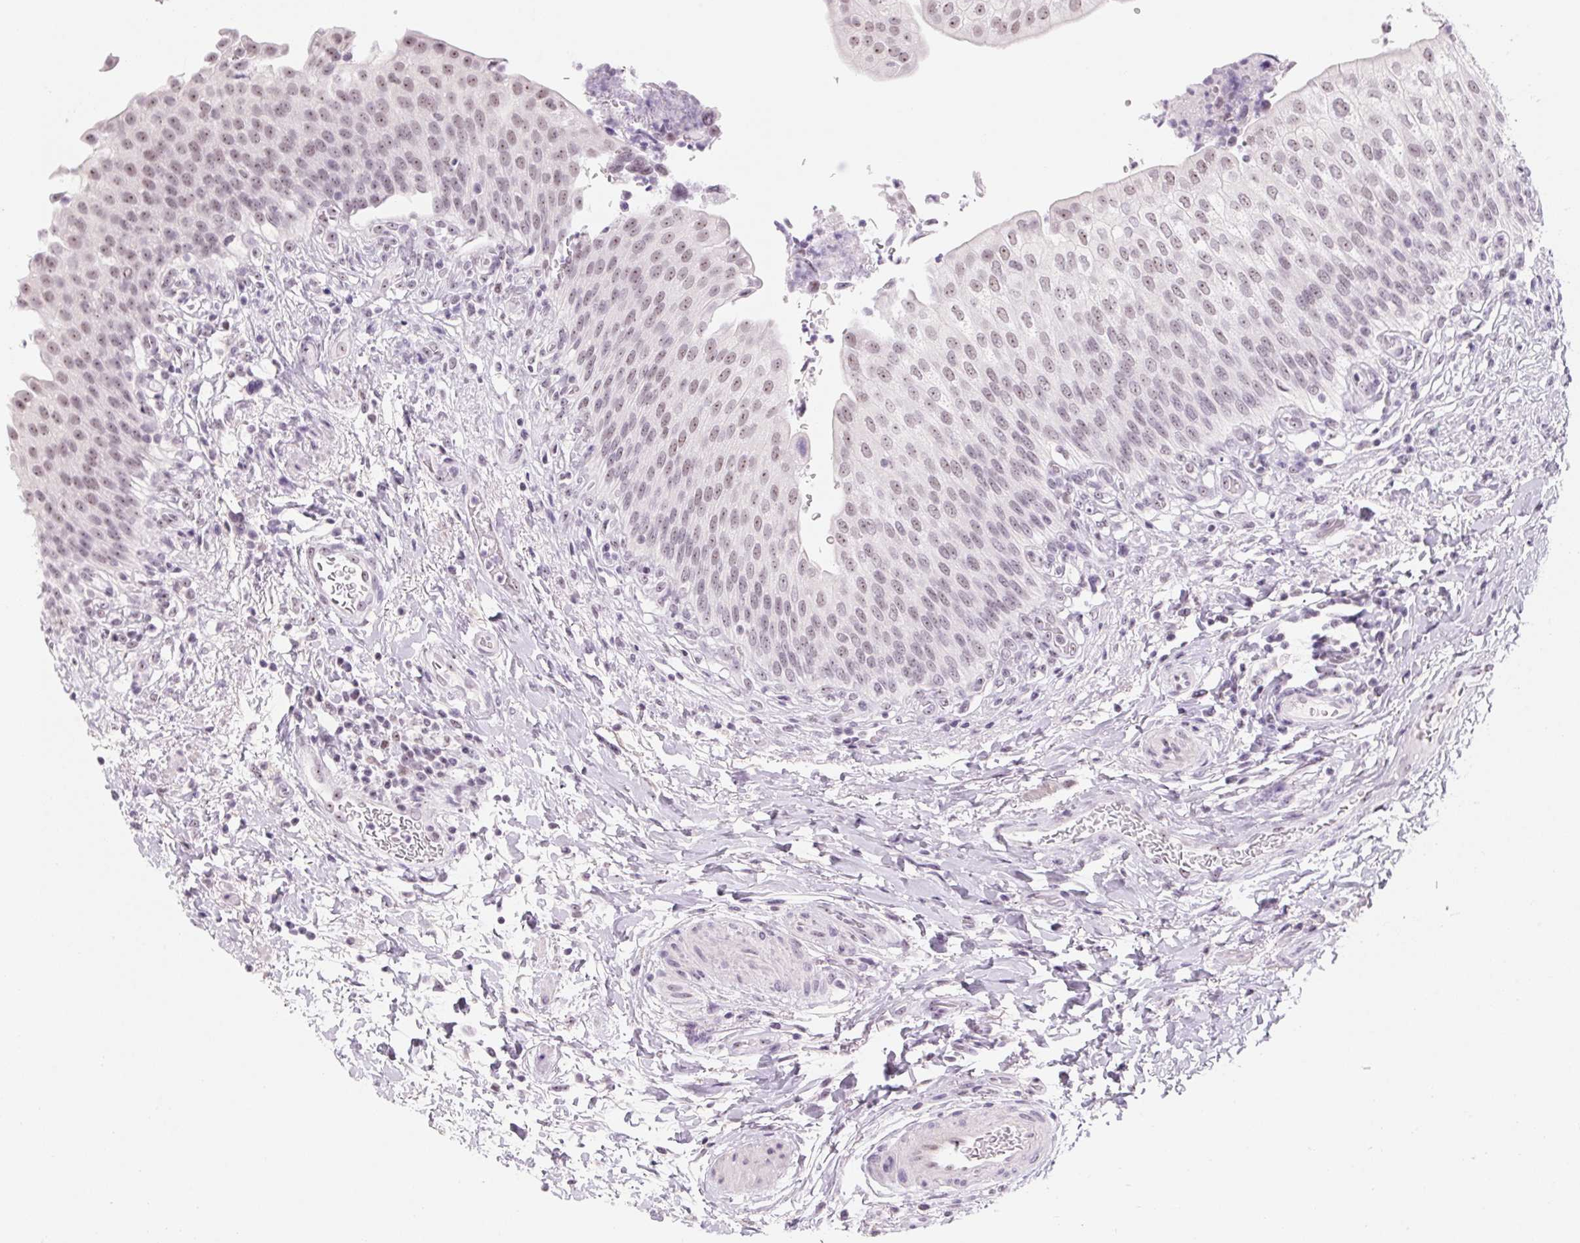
{"staining": {"intensity": "weak", "quantity": ">75%", "location": "nuclear"}, "tissue": "urinary bladder", "cell_type": "Urothelial cells", "image_type": "normal", "snomed": [{"axis": "morphology", "description": "Normal tissue, NOS"}, {"axis": "topography", "description": "Urinary bladder"}, {"axis": "topography", "description": "Peripheral nerve tissue"}], "caption": "Weak nuclear positivity is appreciated in about >75% of urothelial cells in unremarkable urinary bladder. (DAB = brown stain, brightfield microscopy at high magnification).", "gene": "ZIC4", "patient": {"sex": "female", "age": 60}}